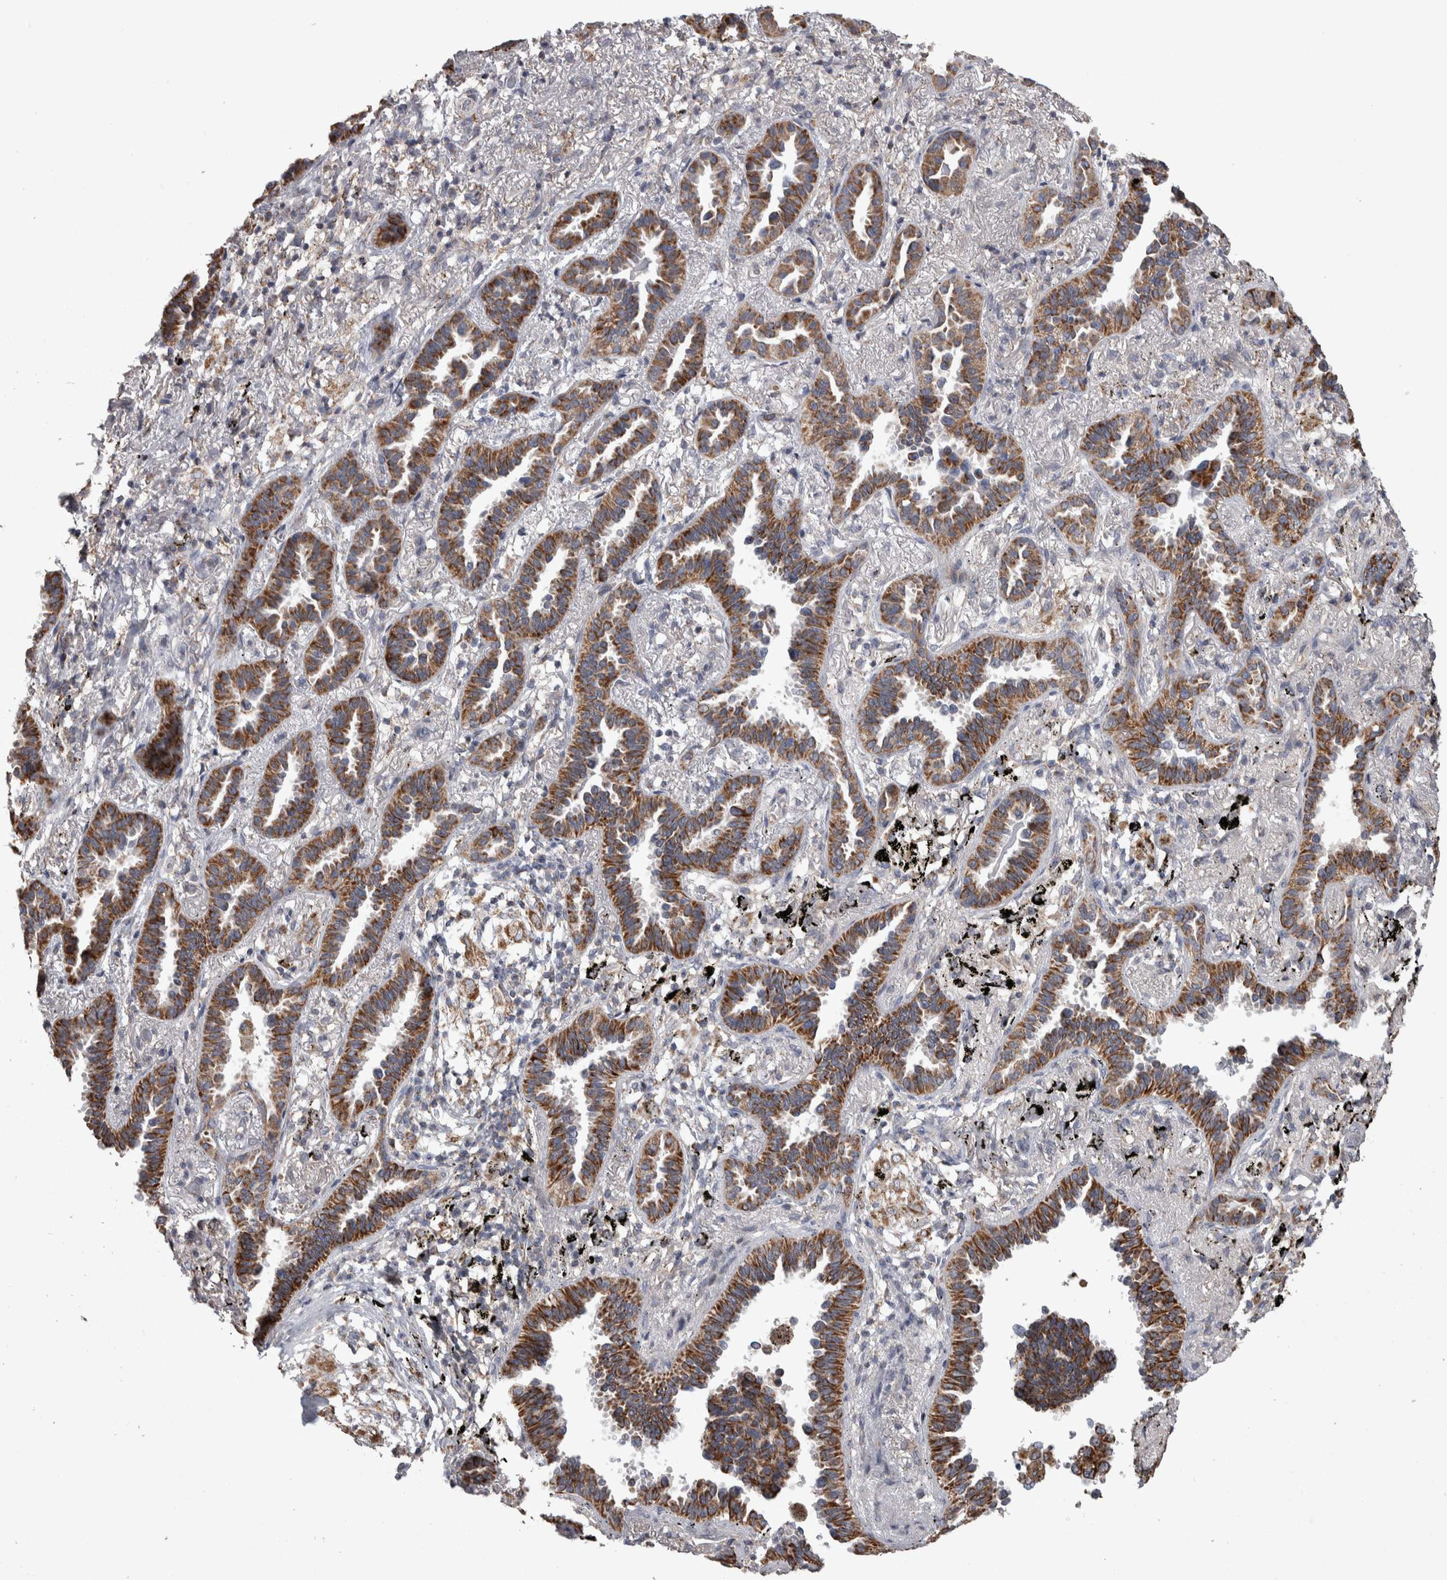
{"staining": {"intensity": "moderate", "quantity": ">75%", "location": "cytoplasmic/membranous"}, "tissue": "lung cancer", "cell_type": "Tumor cells", "image_type": "cancer", "snomed": [{"axis": "morphology", "description": "Adenocarcinoma, NOS"}, {"axis": "topography", "description": "Lung"}], "caption": "This is an image of immunohistochemistry (IHC) staining of lung cancer, which shows moderate expression in the cytoplasmic/membranous of tumor cells.", "gene": "SCO1", "patient": {"sex": "male", "age": 59}}